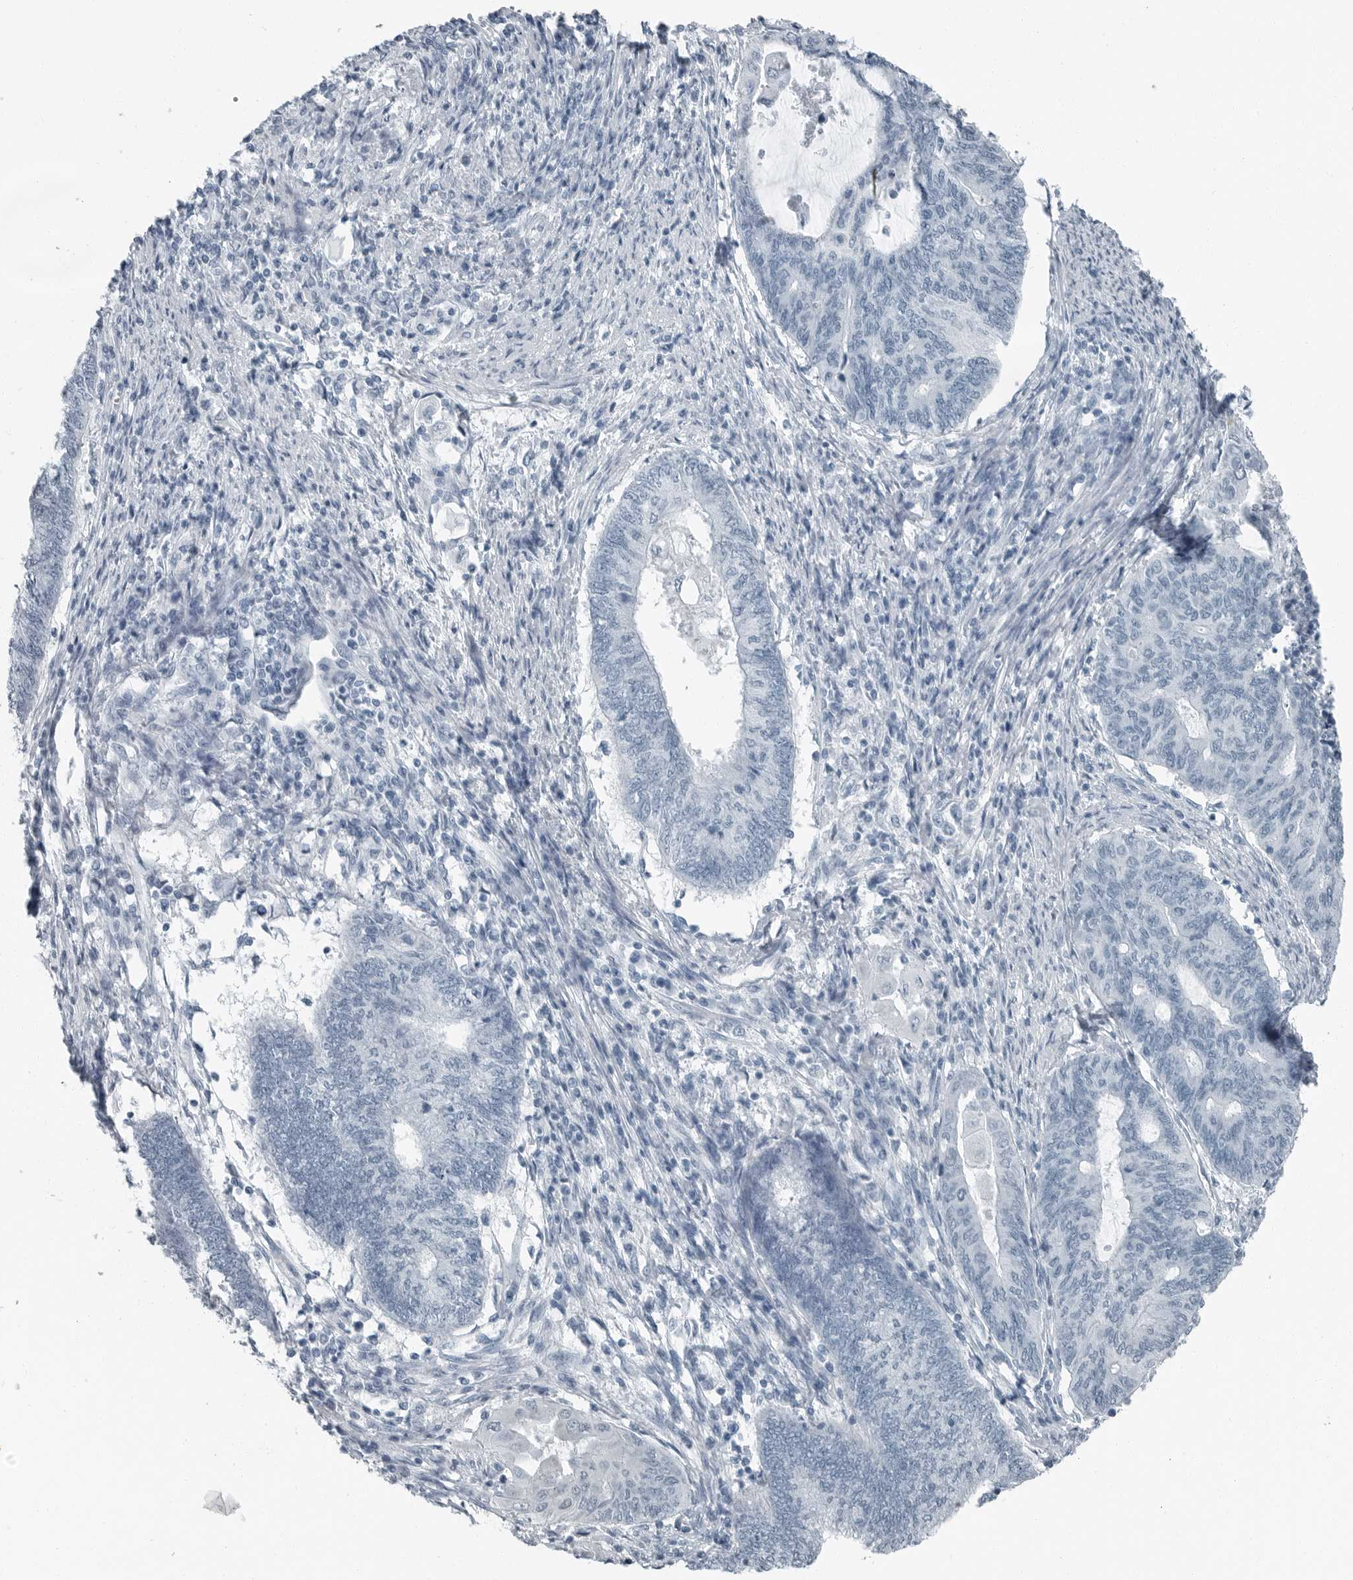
{"staining": {"intensity": "negative", "quantity": "none", "location": "none"}, "tissue": "endometrial cancer", "cell_type": "Tumor cells", "image_type": "cancer", "snomed": [{"axis": "morphology", "description": "Adenocarcinoma, NOS"}, {"axis": "topography", "description": "Uterus"}, {"axis": "topography", "description": "Endometrium"}], "caption": "Protein analysis of adenocarcinoma (endometrial) reveals no significant positivity in tumor cells. The staining is performed using DAB (3,3'-diaminobenzidine) brown chromogen with nuclei counter-stained in using hematoxylin.", "gene": "FABP6", "patient": {"sex": "female", "age": 70}}